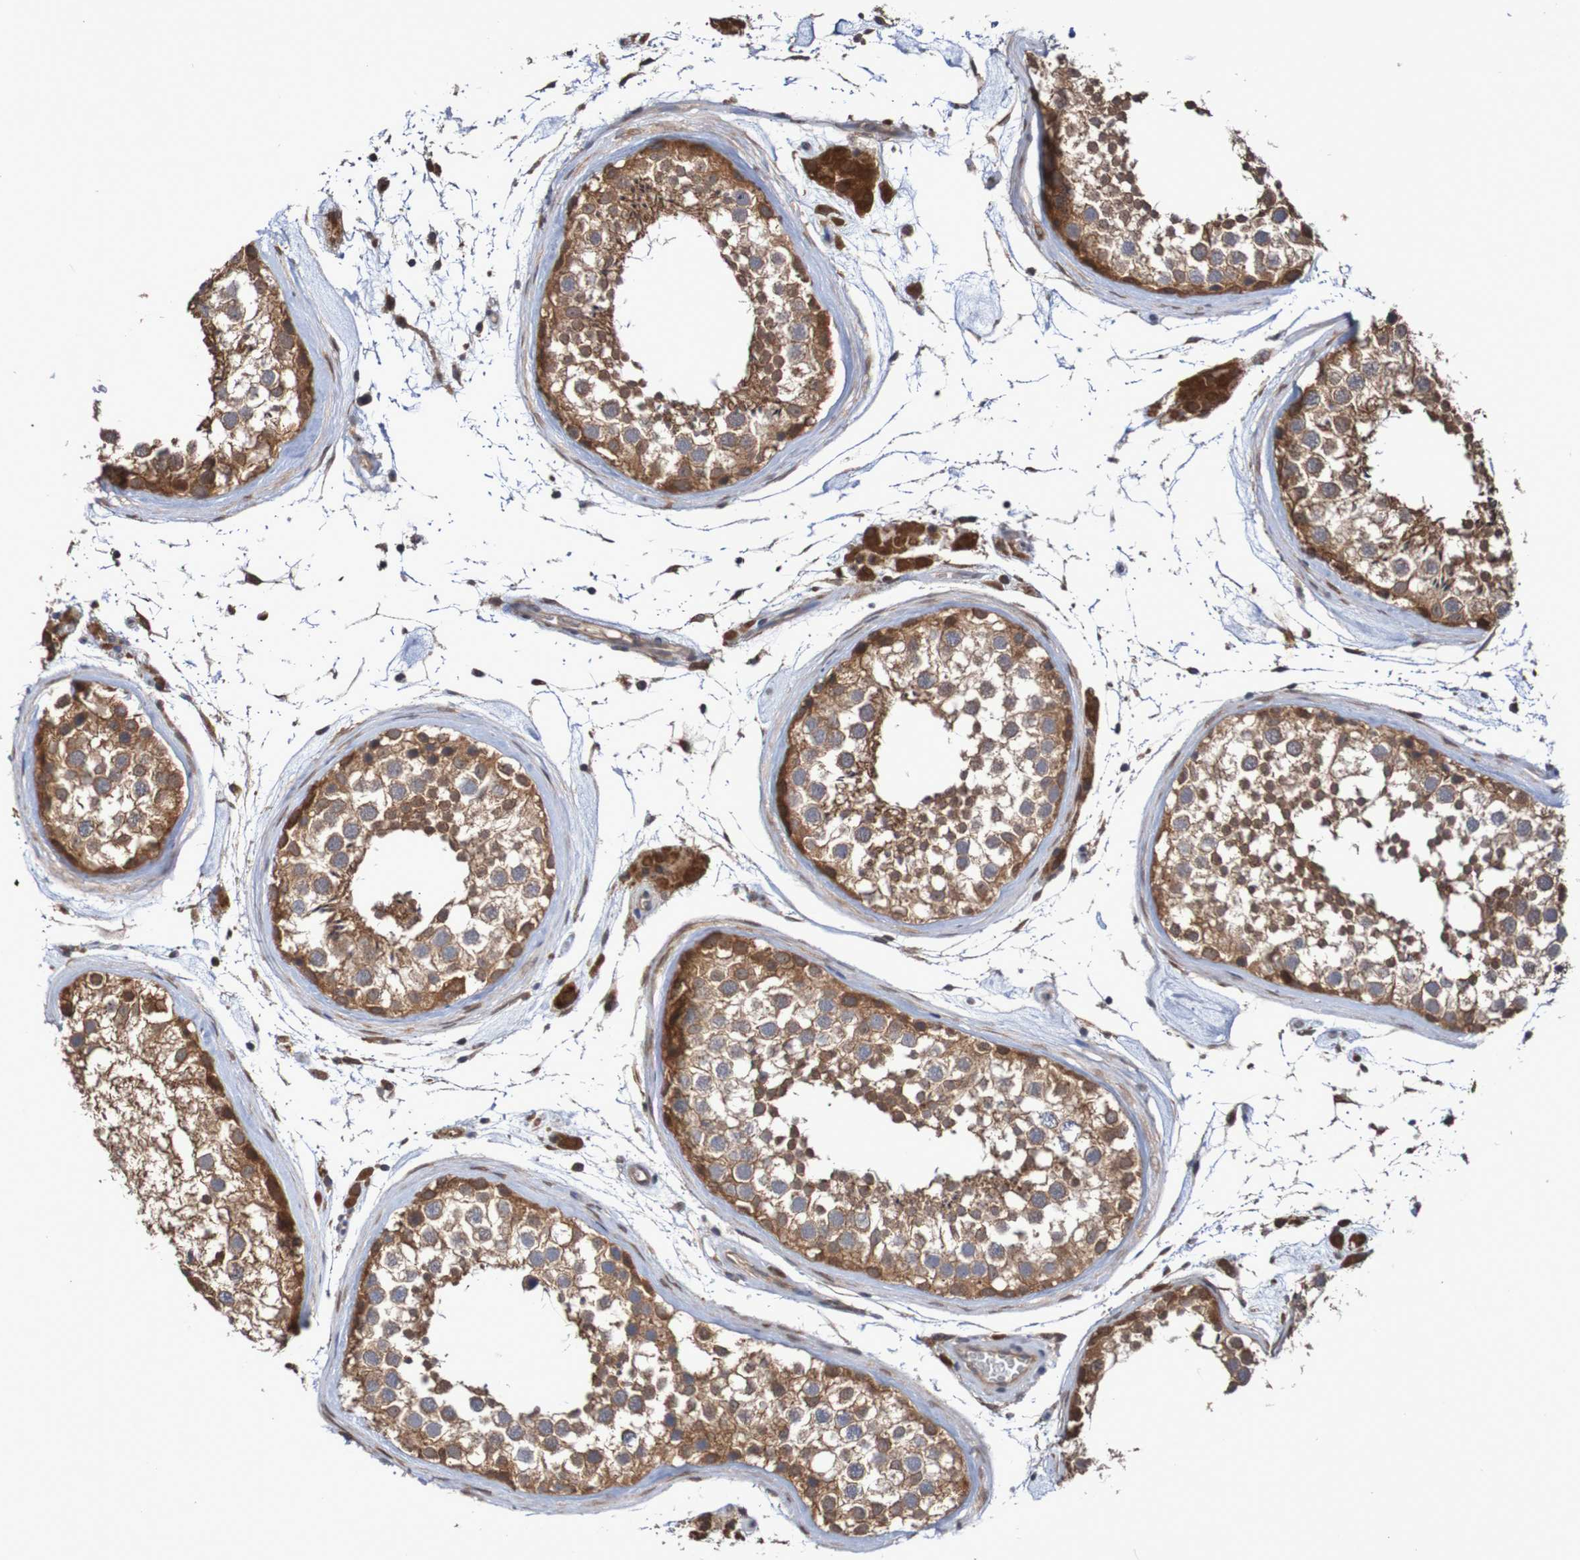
{"staining": {"intensity": "moderate", "quantity": ">75%", "location": "cytoplasmic/membranous,nuclear"}, "tissue": "testis", "cell_type": "Cells in seminiferous ducts", "image_type": "normal", "snomed": [{"axis": "morphology", "description": "Normal tissue, NOS"}, {"axis": "topography", "description": "Testis"}], "caption": "The histopathology image exhibits staining of normal testis, revealing moderate cytoplasmic/membranous,nuclear protein staining (brown color) within cells in seminiferous ducts. Using DAB (3,3'-diaminobenzidine) (brown) and hematoxylin (blue) stains, captured at high magnification using brightfield microscopy.", "gene": "PHPT1", "patient": {"sex": "male", "age": 46}}